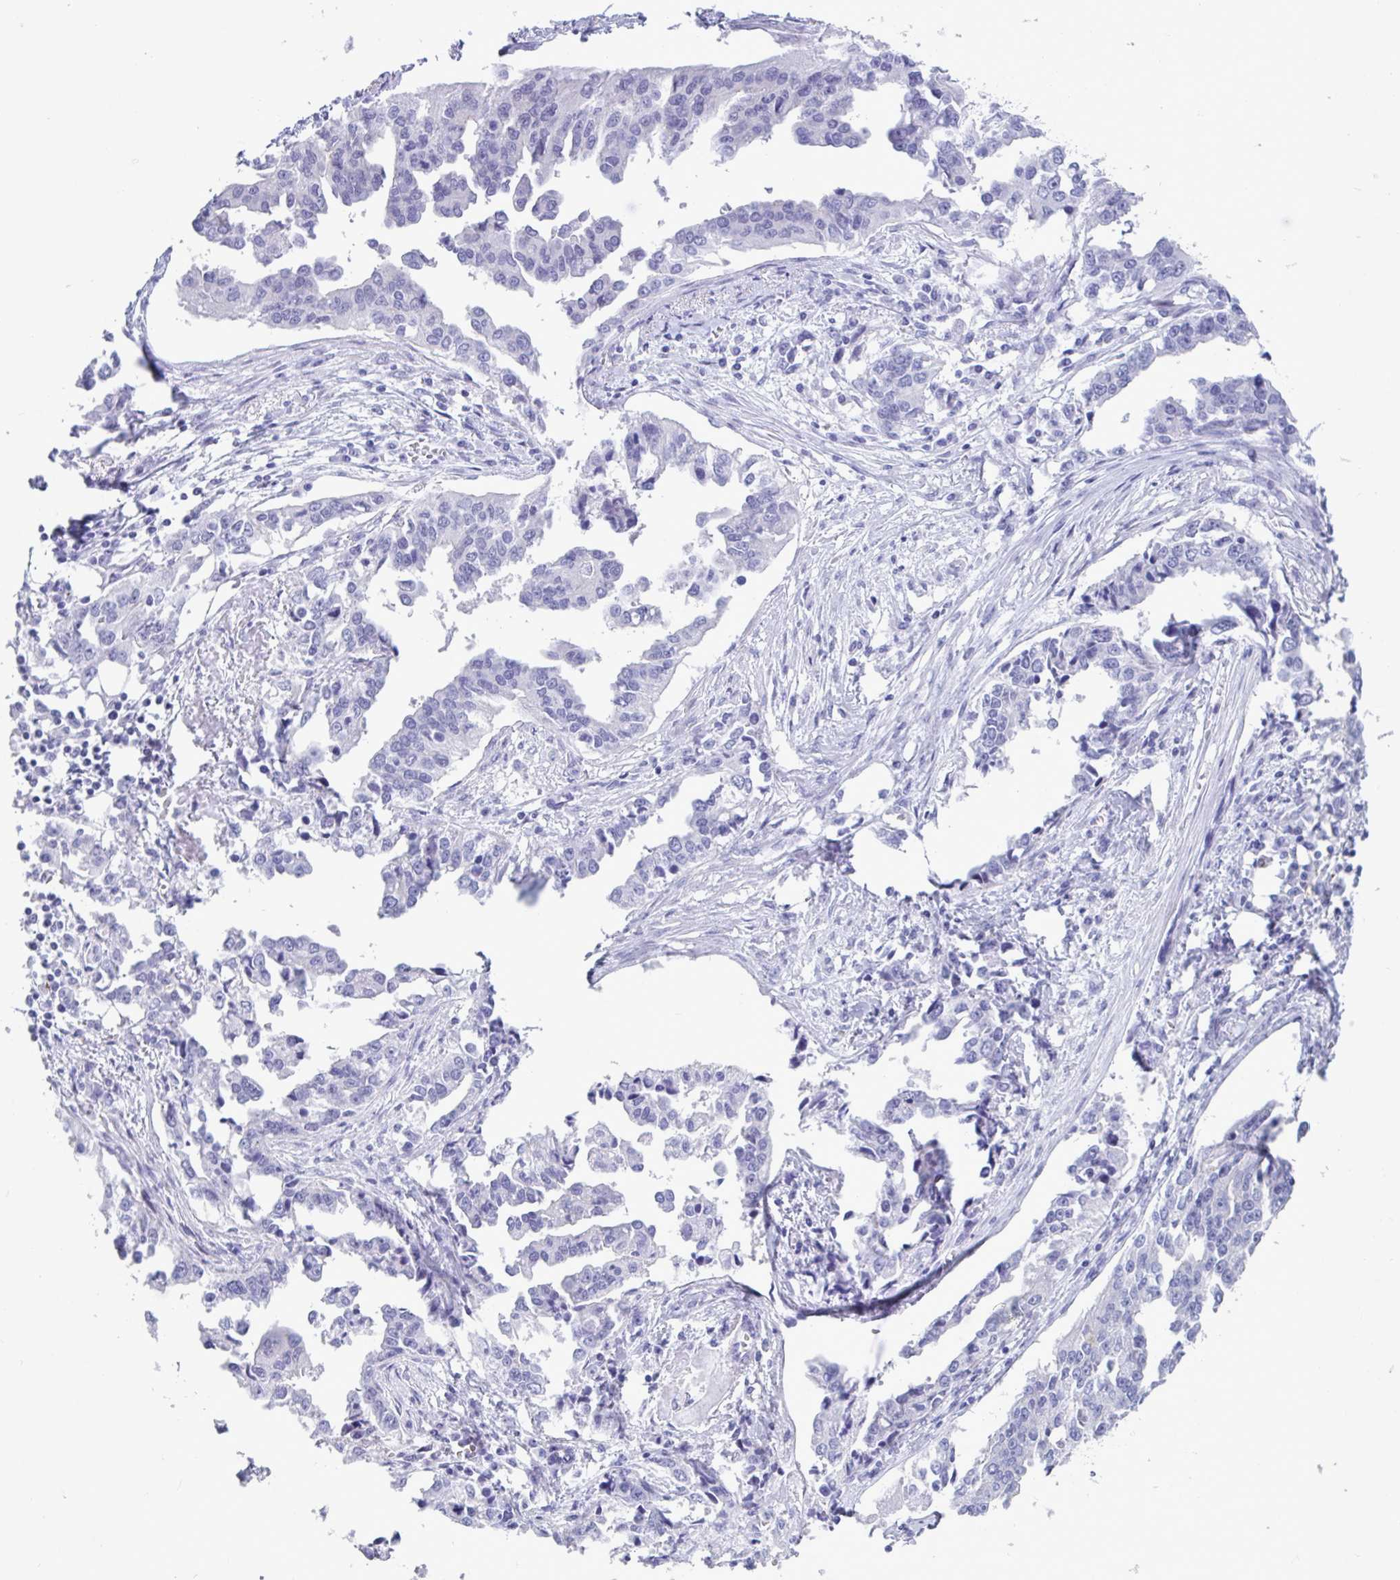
{"staining": {"intensity": "negative", "quantity": "none", "location": "none"}, "tissue": "ovarian cancer", "cell_type": "Tumor cells", "image_type": "cancer", "snomed": [{"axis": "morphology", "description": "Cystadenocarcinoma, serous, NOS"}, {"axis": "topography", "description": "Ovary"}], "caption": "Ovarian cancer was stained to show a protein in brown. There is no significant positivity in tumor cells.", "gene": "TTC30B", "patient": {"sex": "female", "age": 75}}